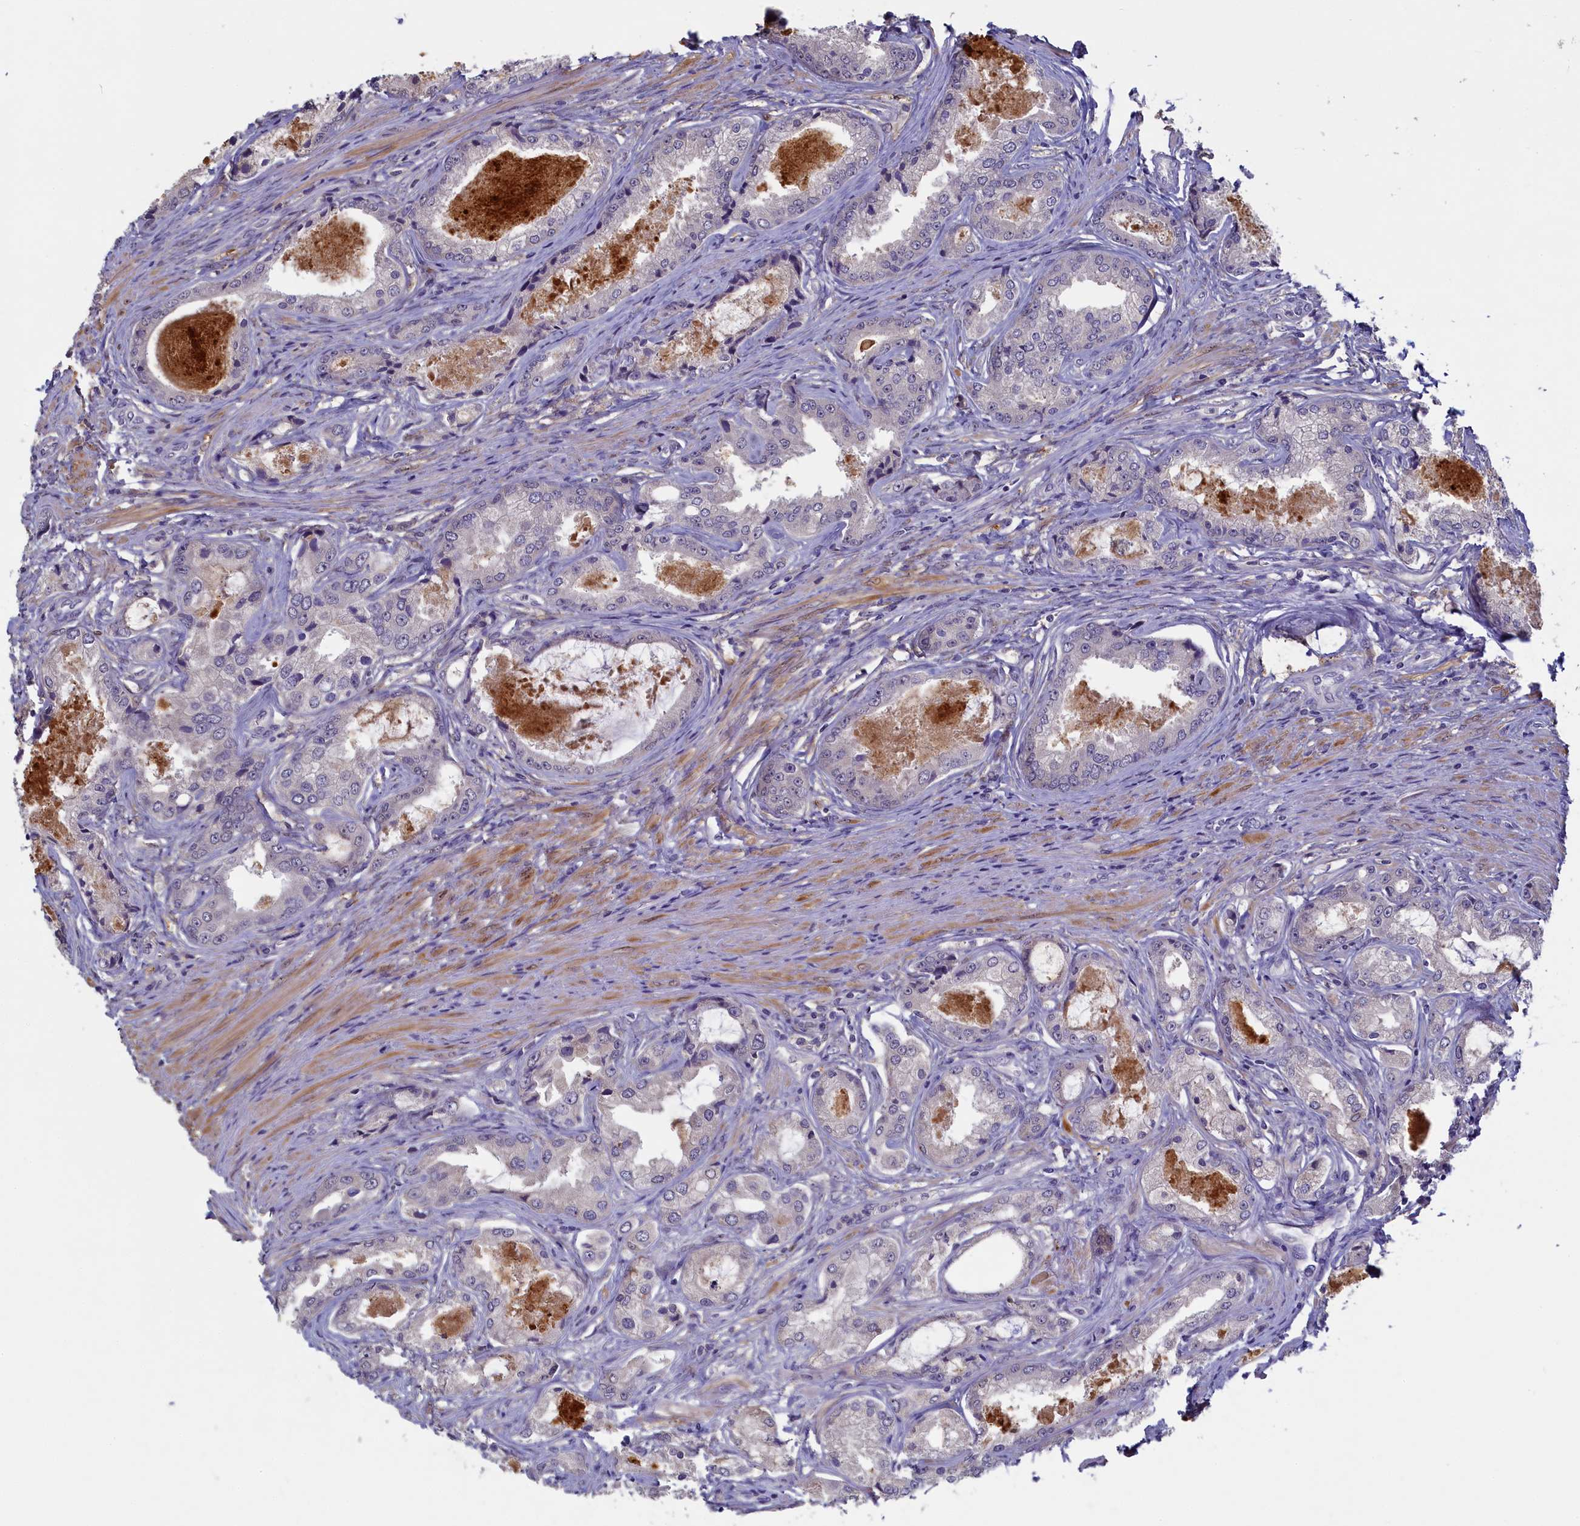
{"staining": {"intensity": "negative", "quantity": "none", "location": "none"}, "tissue": "prostate cancer", "cell_type": "Tumor cells", "image_type": "cancer", "snomed": [{"axis": "morphology", "description": "Adenocarcinoma, Low grade"}, {"axis": "topography", "description": "Prostate"}], "caption": "DAB (3,3'-diaminobenzidine) immunohistochemical staining of low-grade adenocarcinoma (prostate) reveals no significant staining in tumor cells.", "gene": "UCHL3", "patient": {"sex": "male", "age": 68}}